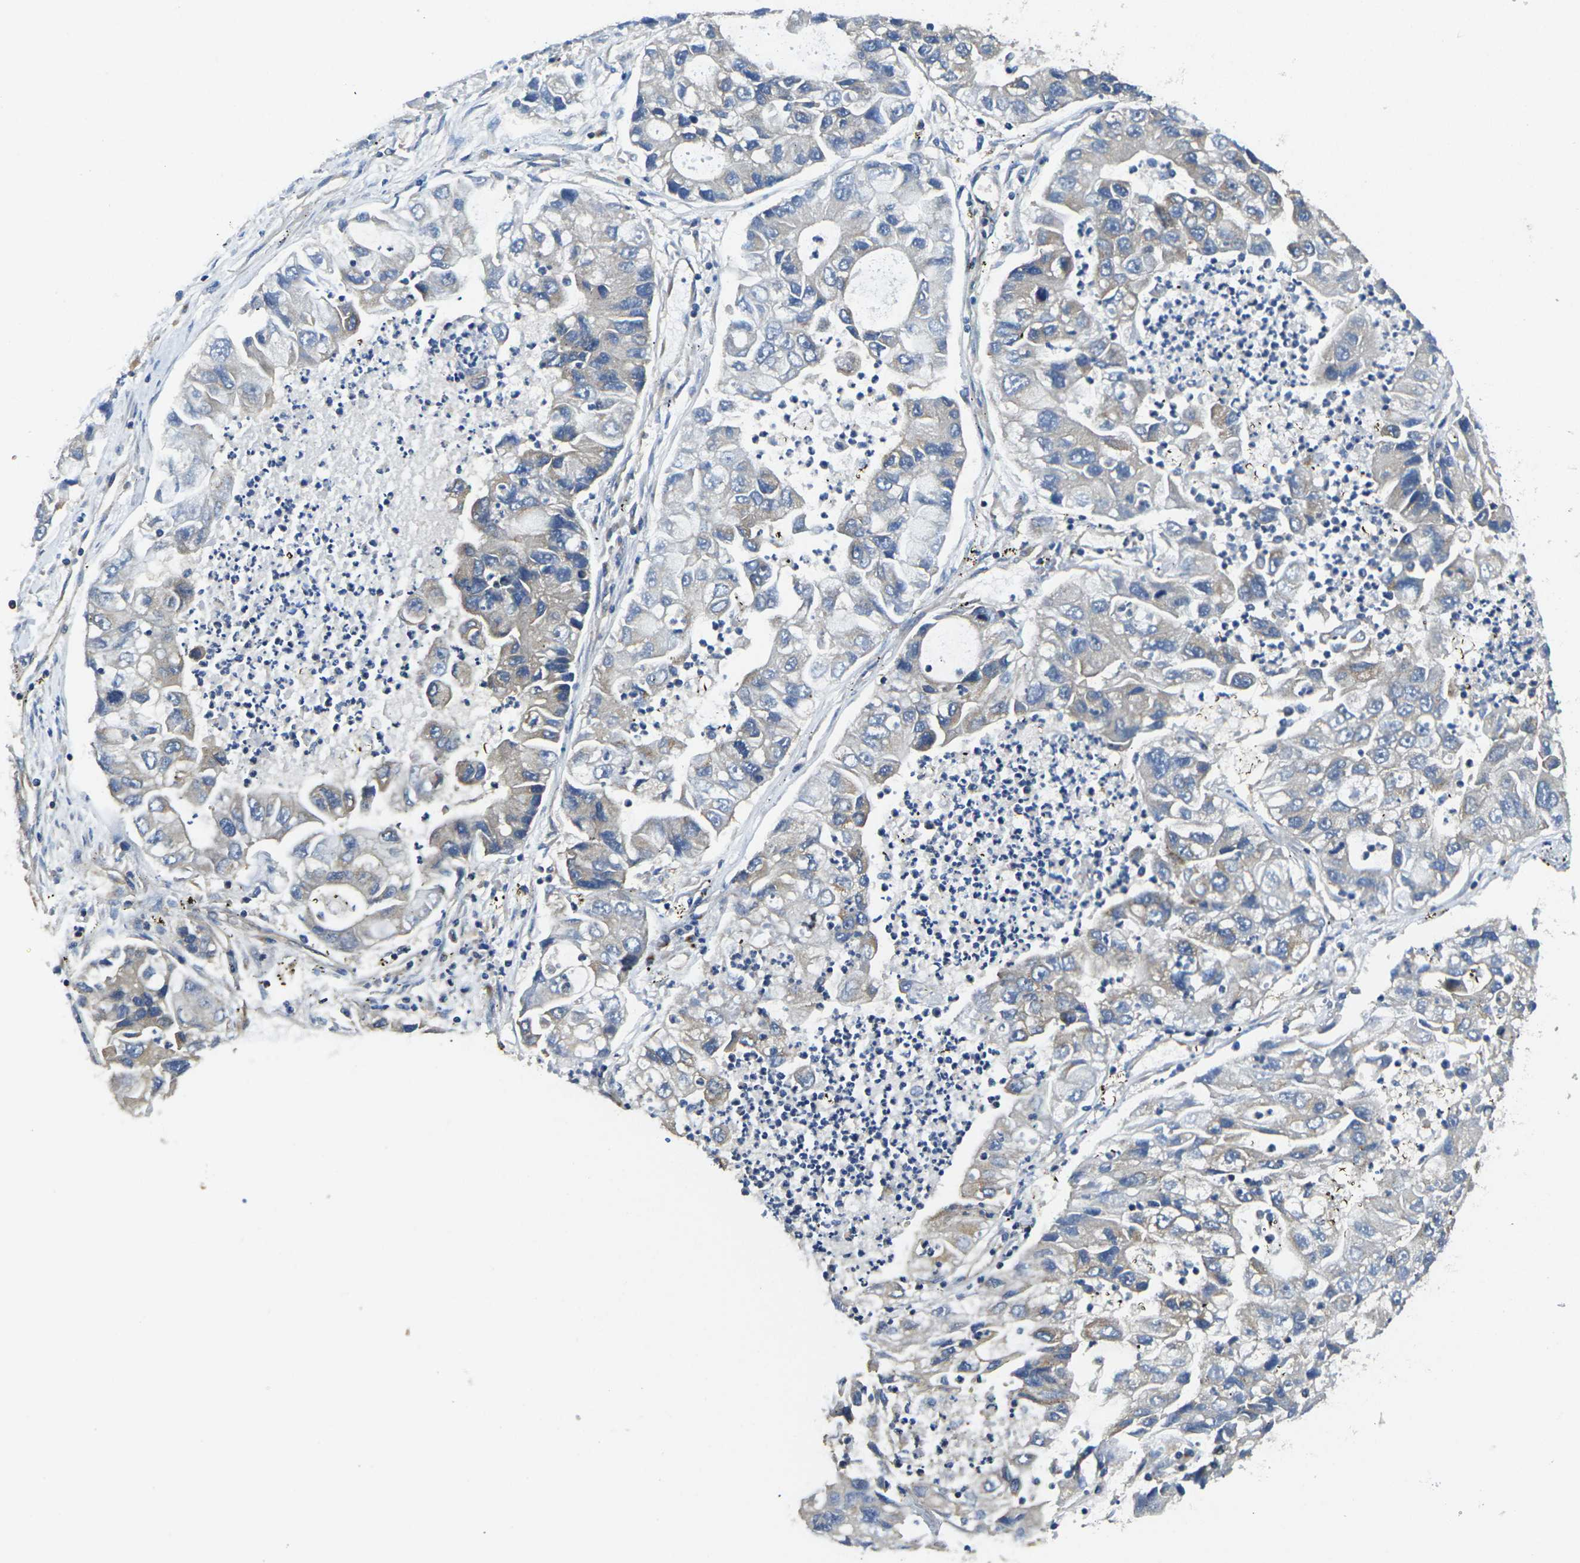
{"staining": {"intensity": "negative", "quantity": "none", "location": "none"}, "tissue": "lung cancer", "cell_type": "Tumor cells", "image_type": "cancer", "snomed": [{"axis": "morphology", "description": "Adenocarcinoma, NOS"}, {"axis": "topography", "description": "Lung"}], "caption": "This image is of lung adenocarcinoma stained with immunohistochemistry to label a protein in brown with the nuclei are counter-stained blue. There is no positivity in tumor cells.", "gene": "TMCC2", "patient": {"sex": "female", "age": 51}}